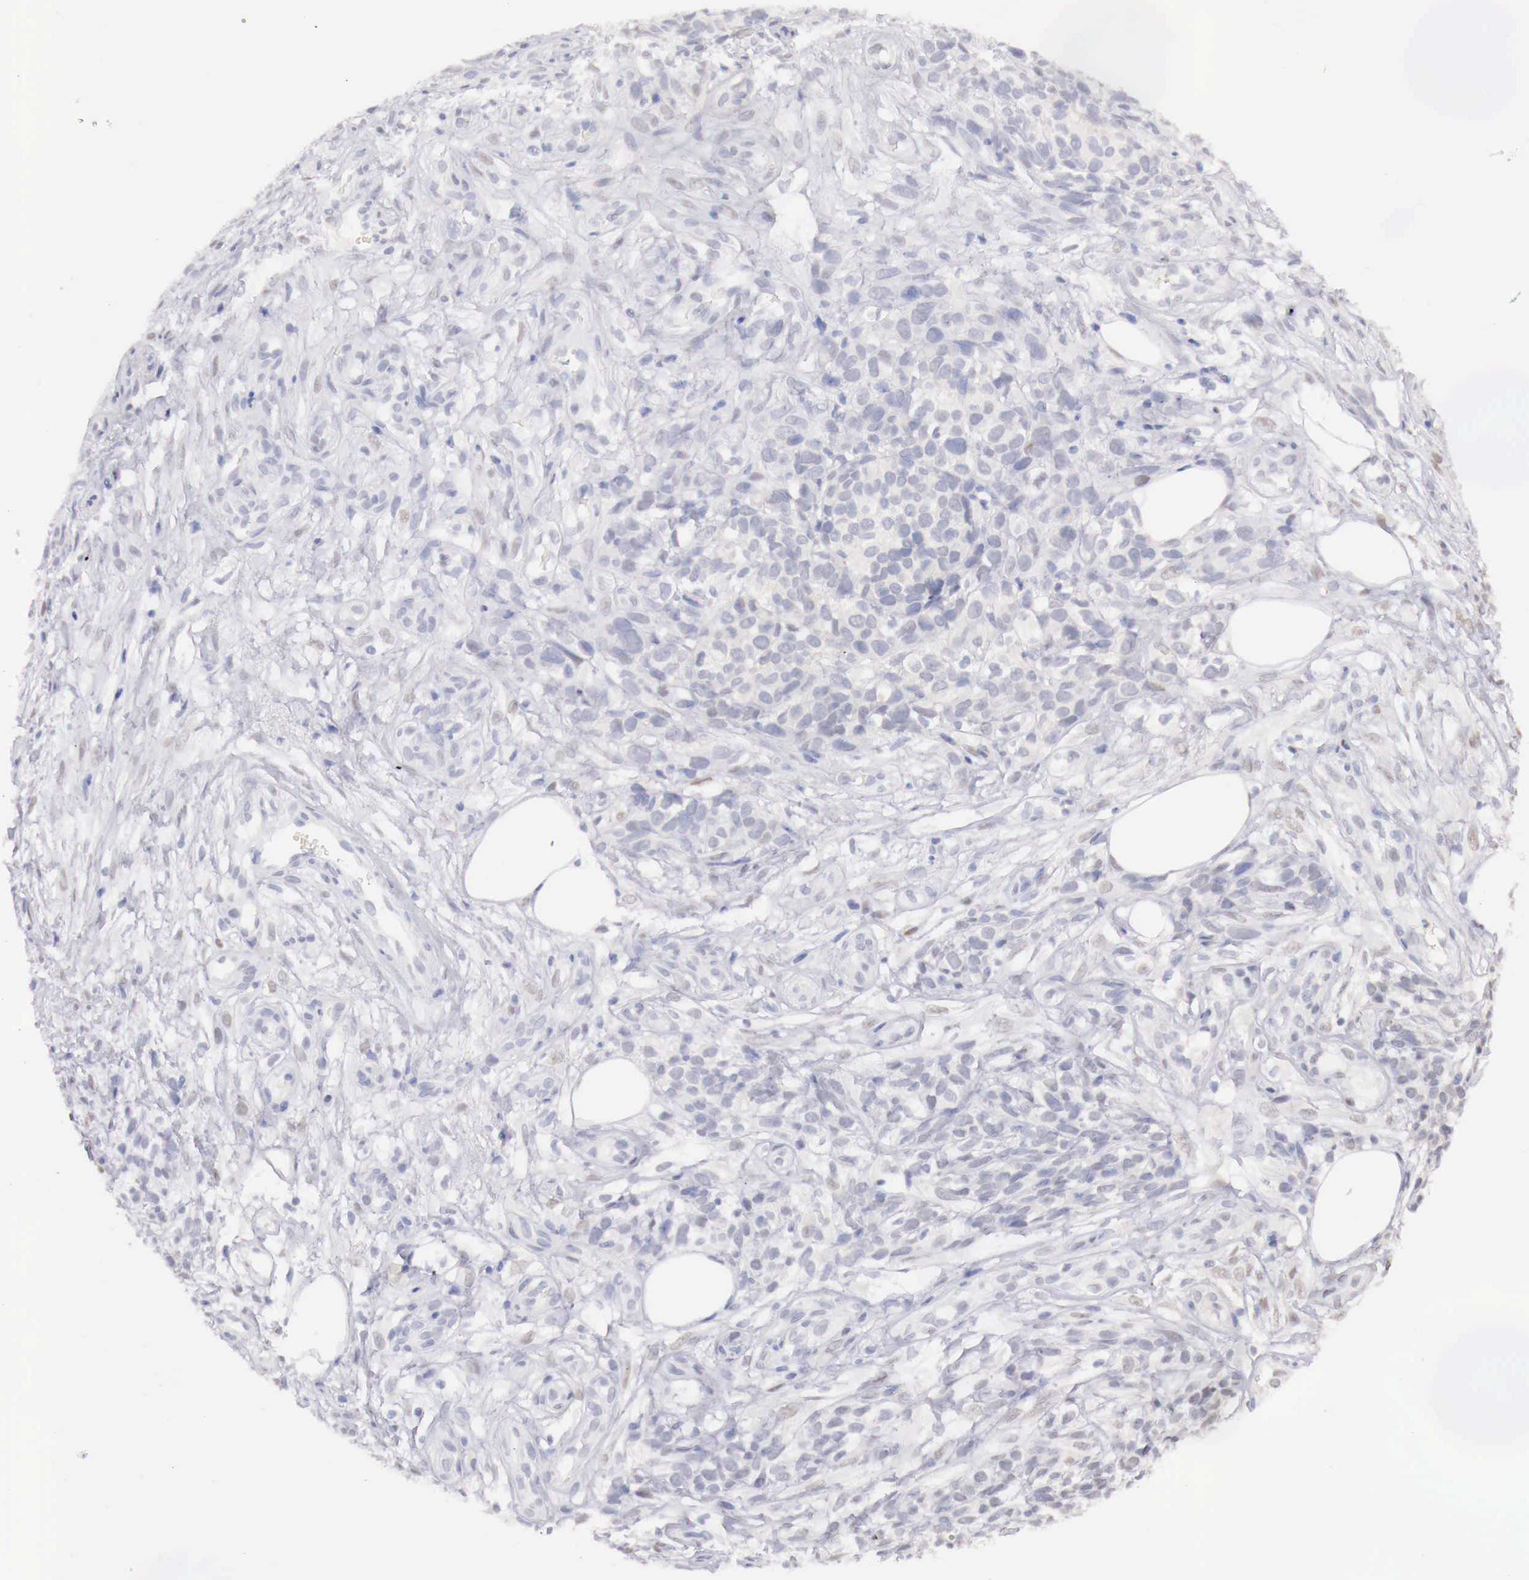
{"staining": {"intensity": "negative", "quantity": "none", "location": "none"}, "tissue": "melanoma", "cell_type": "Tumor cells", "image_type": "cancer", "snomed": [{"axis": "morphology", "description": "Malignant melanoma, NOS"}, {"axis": "topography", "description": "Skin"}], "caption": "The IHC photomicrograph has no significant staining in tumor cells of malignant melanoma tissue. (Brightfield microscopy of DAB (3,3'-diaminobenzidine) IHC at high magnification).", "gene": "UBA1", "patient": {"sex": "female", "age": 85}}